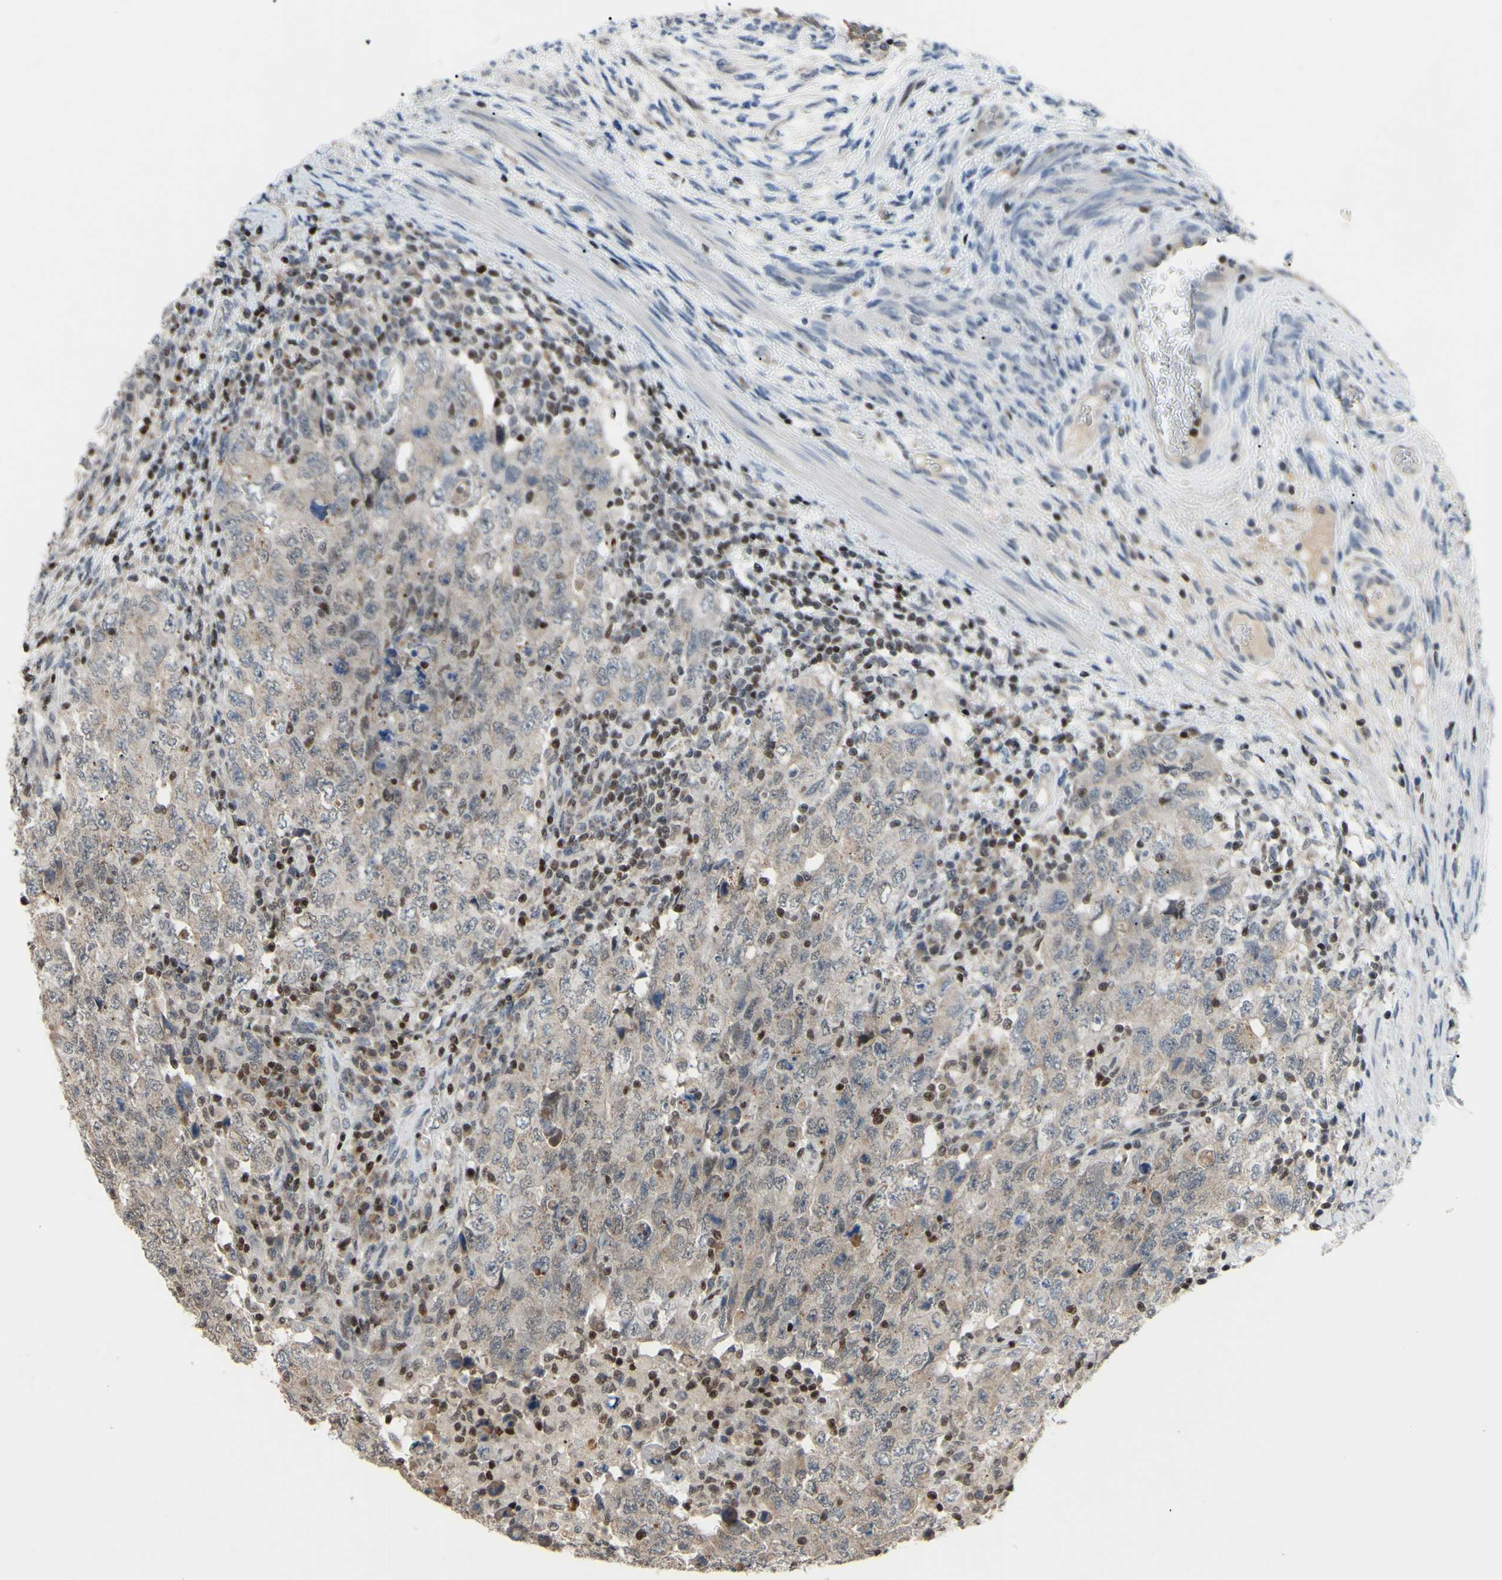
{"staining": {"intensity": "weak", "quantity": ">75%", "location": "cytoplasmic/membranous"}, "tissue": "testis cancer", "cell_type": "Tumor cells", "image_type": "cancer", "snomed": [{"axis": "morphology", "description": "Carcinoma, Embryonal, NOS"}, {"axis": "topography", "description": "Testis"}], "caption": "The micrograph reveals a brown stain indicating the presence of a protein in the cytoplasmic/membranous of tumor cells in testis cancer (embryonal carcinoma).", "gene": "SP4", "patient": {"sex": "male", "age": 26}}